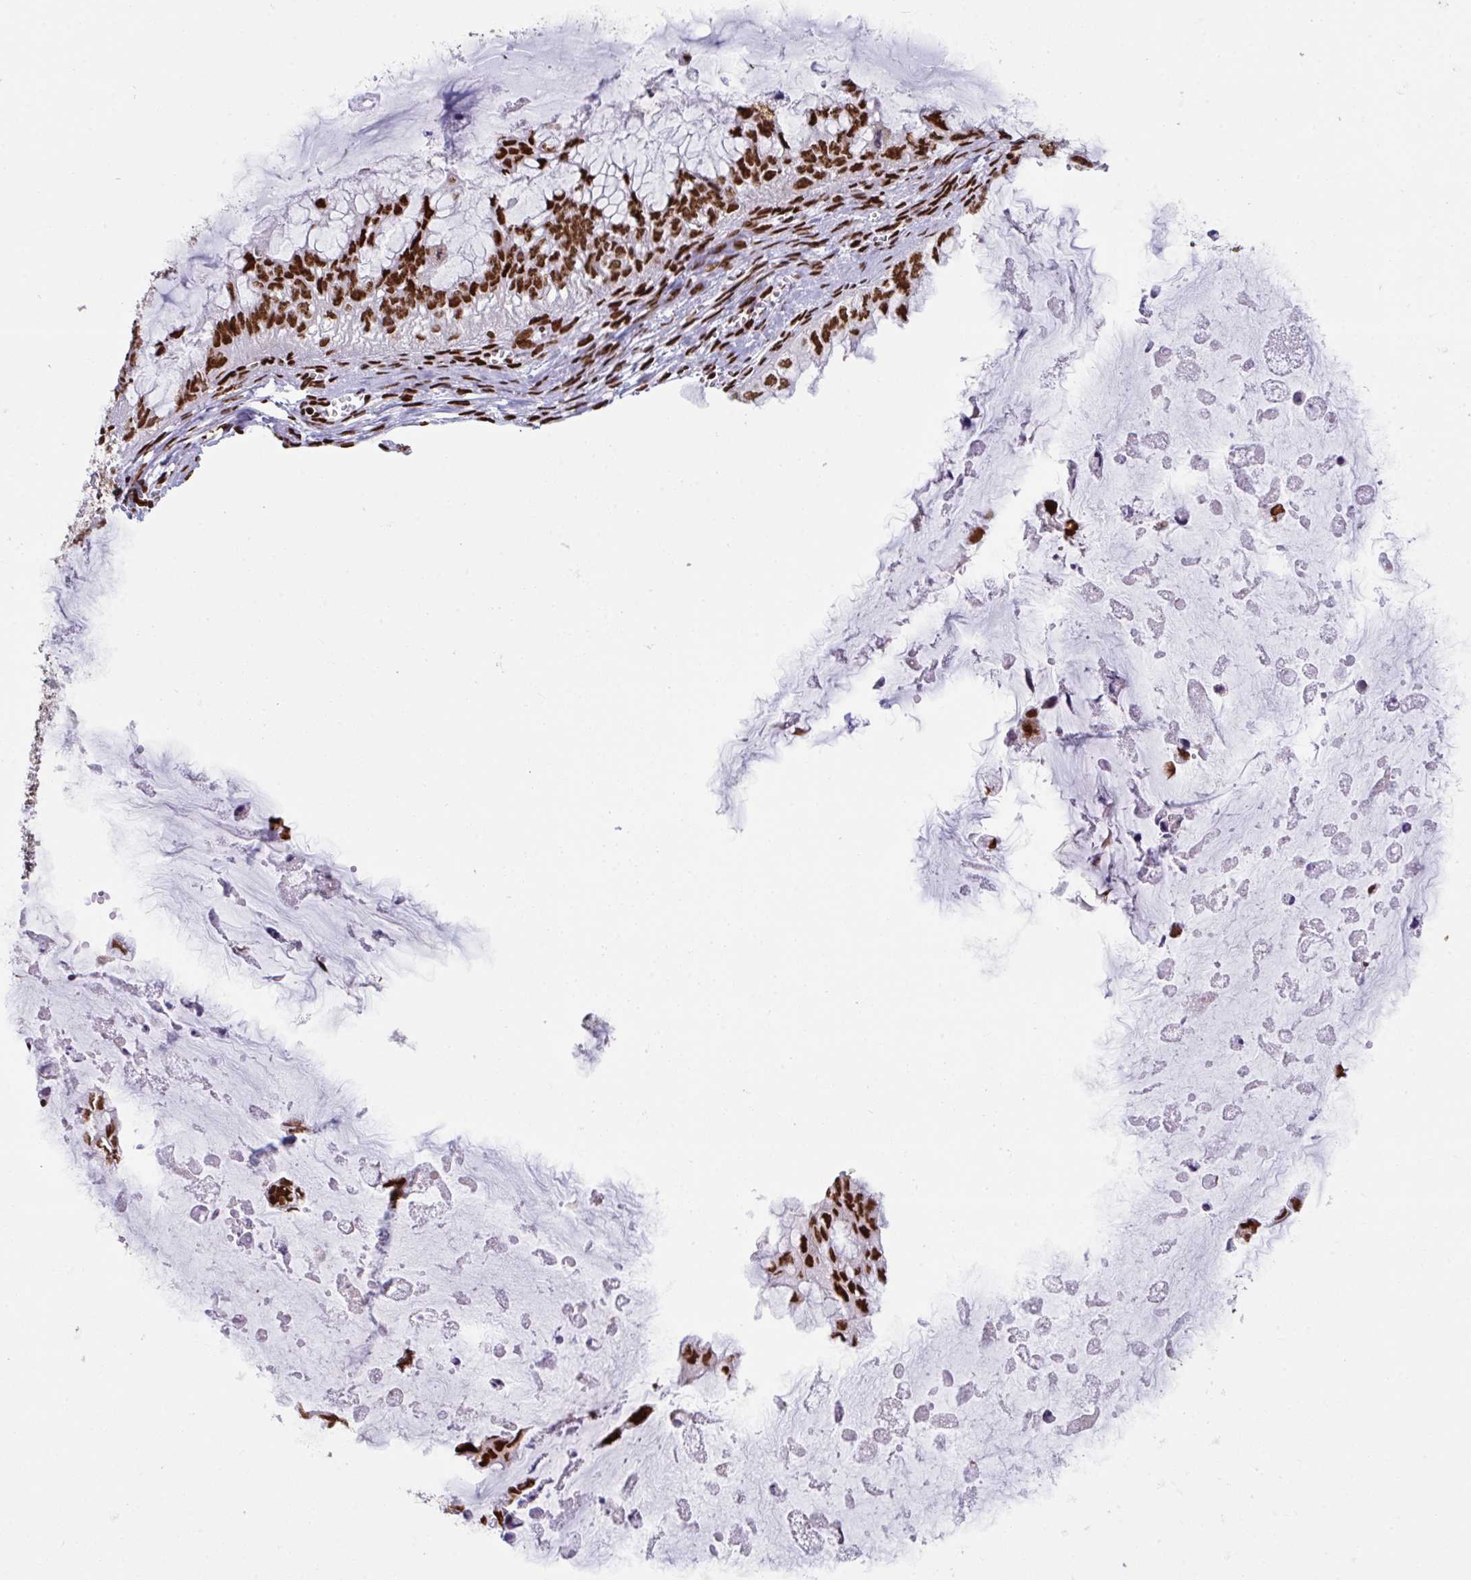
{"staining": {"intensity": "strong", "quantity": ">75%", "location": "nuclear"}, "tissue": "ovarian cancer", "cell_type": "Tumor cells", "image_type": "cancer", "snomed": [{"axis": "morphology", "description": "Cystadenocarcinoma, mucinous, NOS"}, {"axis": "topography", "description": "Ovary"}], "caption": "IHC of ovarian mucinous cystadenocarcinoma shows high levels of strong nuclear expression in approximately >75% of tumor cells.", "gene": "CLP1", "patient": {"sex": "female", "age": 72}}